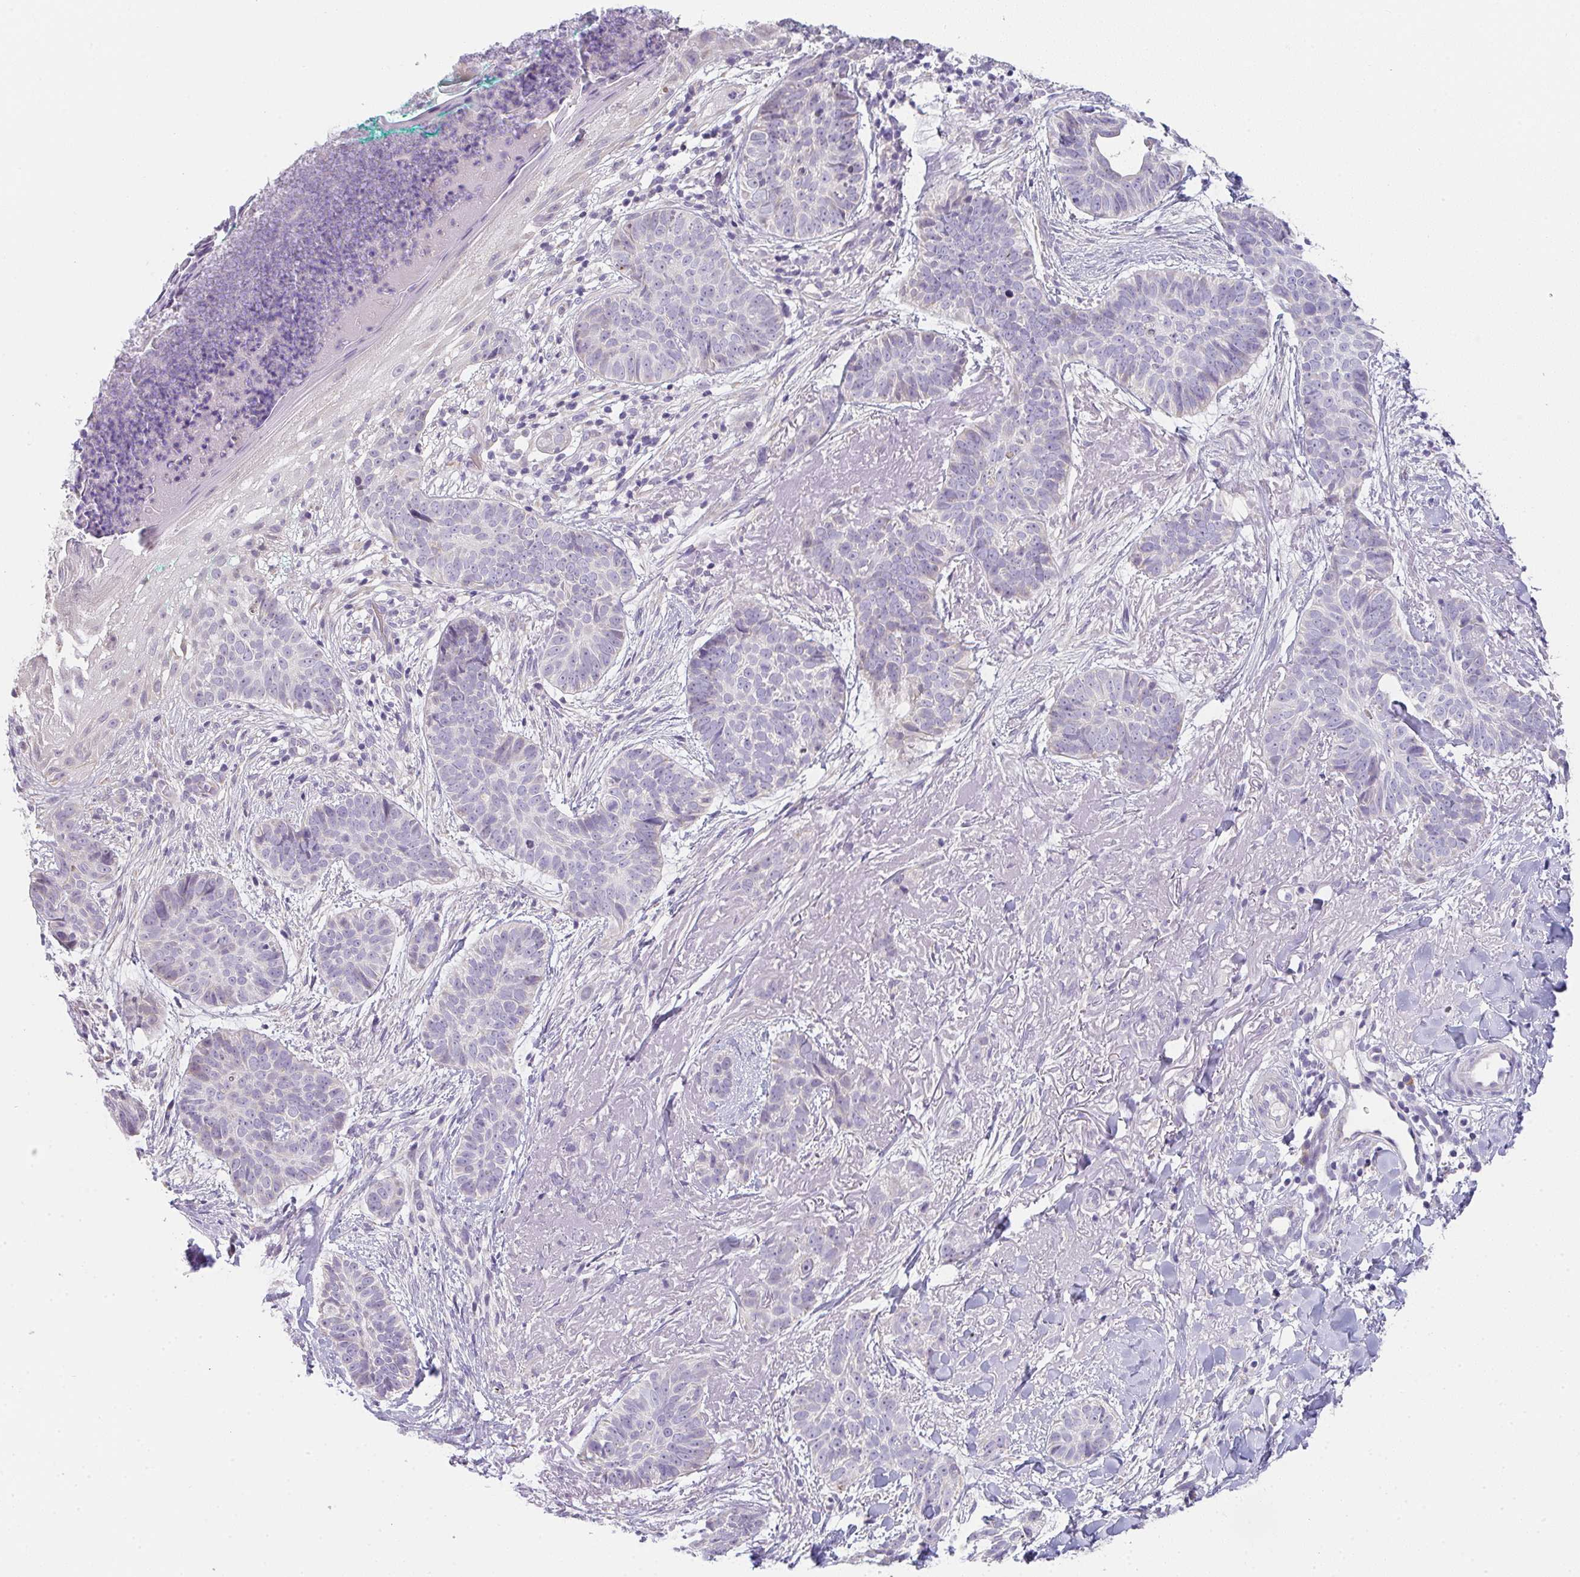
{"staining": {"intensity": "negative", "quantity": "none", "location": "none"}, "tissue": "skin cancer", "cell_type": "Tumor cells", "image_type": "cancer", "snomed": [{"axis": "morphology", "description": "Basal cell carcinoma"}, {"axis": "topography", "description": "Skin"}, {"axis": "topography", "description": "Skin of face"}, {"axis": "topography", "description": "Skin of nose"}], "caption": "An image of skin basal cell carcinoma stained for a protein displays no brown staining in tumor cells.", "gene": "CACNA1S", "patient": {"sex": "female", "age": 86}}